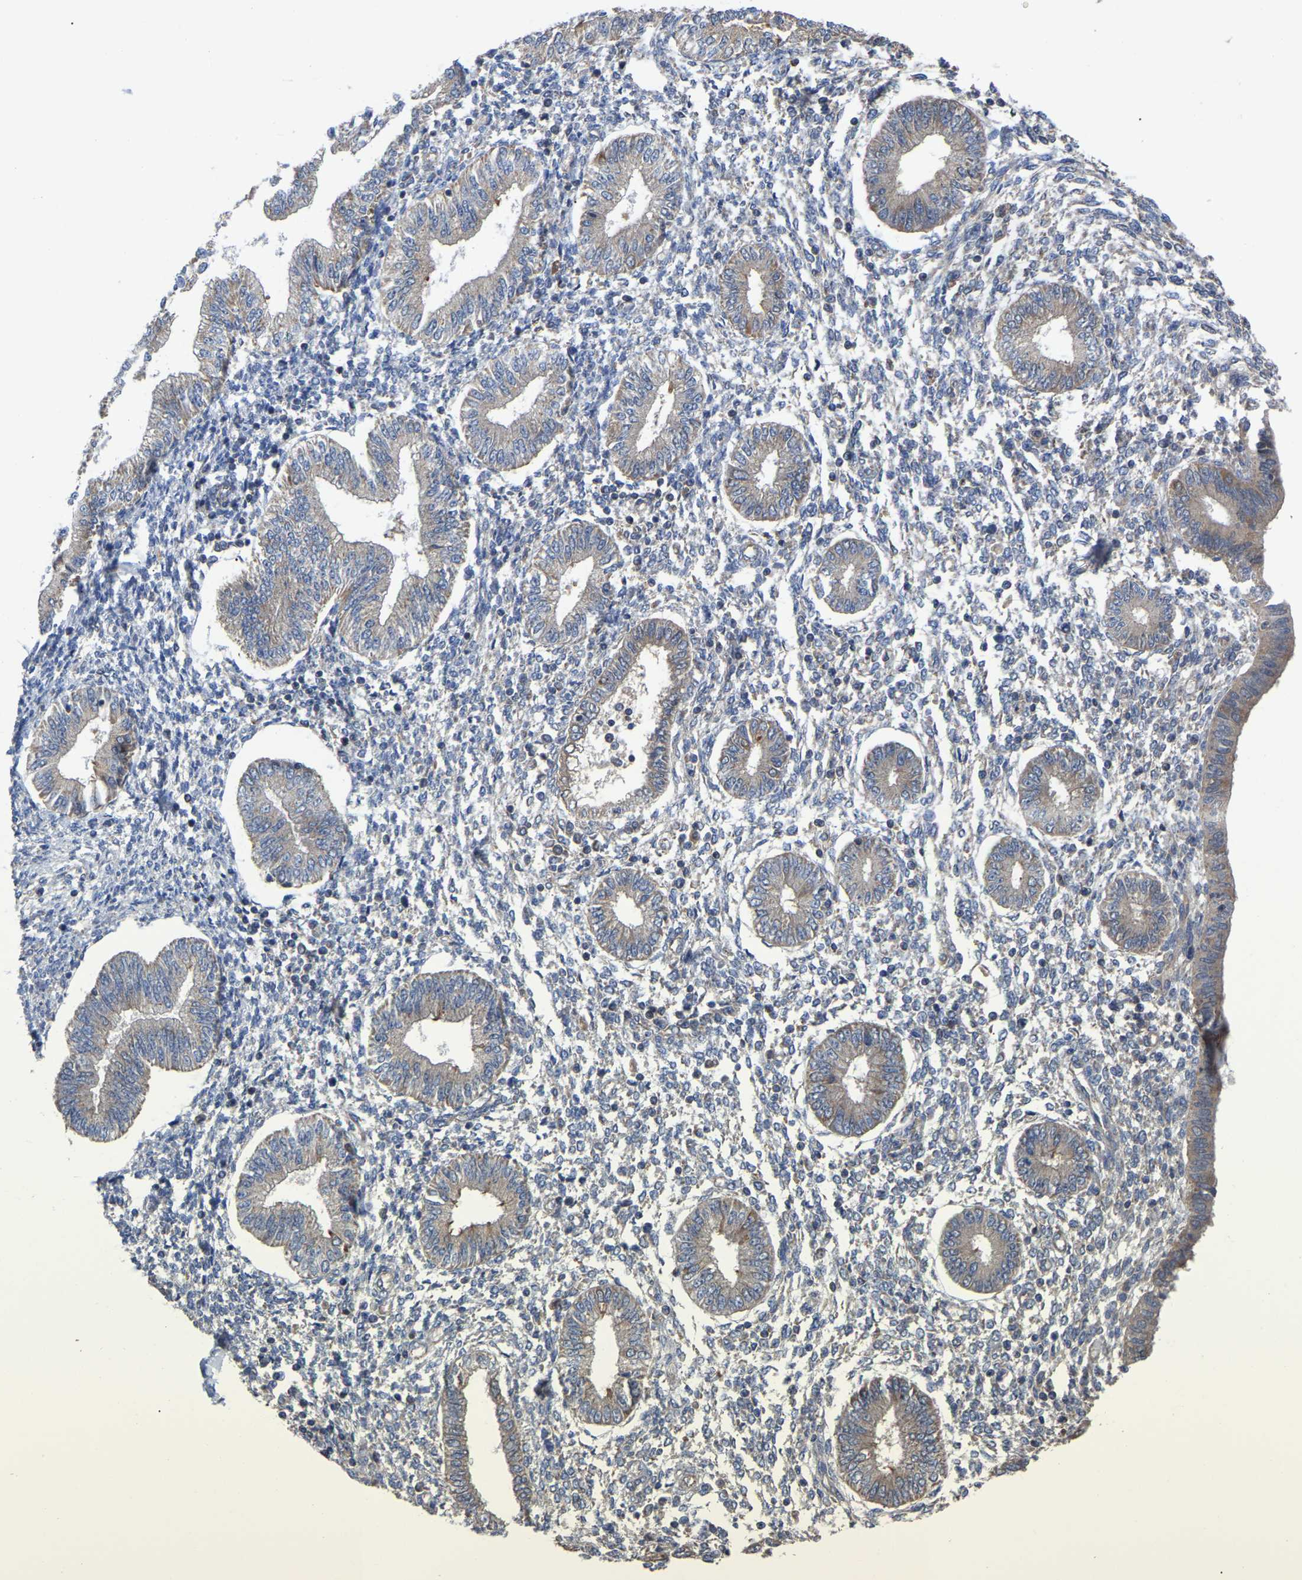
{"staining": {"intensity": "negative", "quantity": "none", "location": "none"}, "tissue": "endometrium", "cell_type": "Cells in endometrial stroma", "image_type": "normal", "snomed": [{"axis": "morphology", "description": "Normal tissue, NOS"}, {"axis": "topography", "description": "Endometrium"}], "caption": "Immunohistochemistry (IHC) of benign human endometrium reveals no staining in cells in endometrial stroma. (DAB (3,3'-diaminobenzidine) IHC visualized using brightfield microscopy, high magnification).", "gene": "GCC1", "patient": {"sex": "female", "age": 50}}